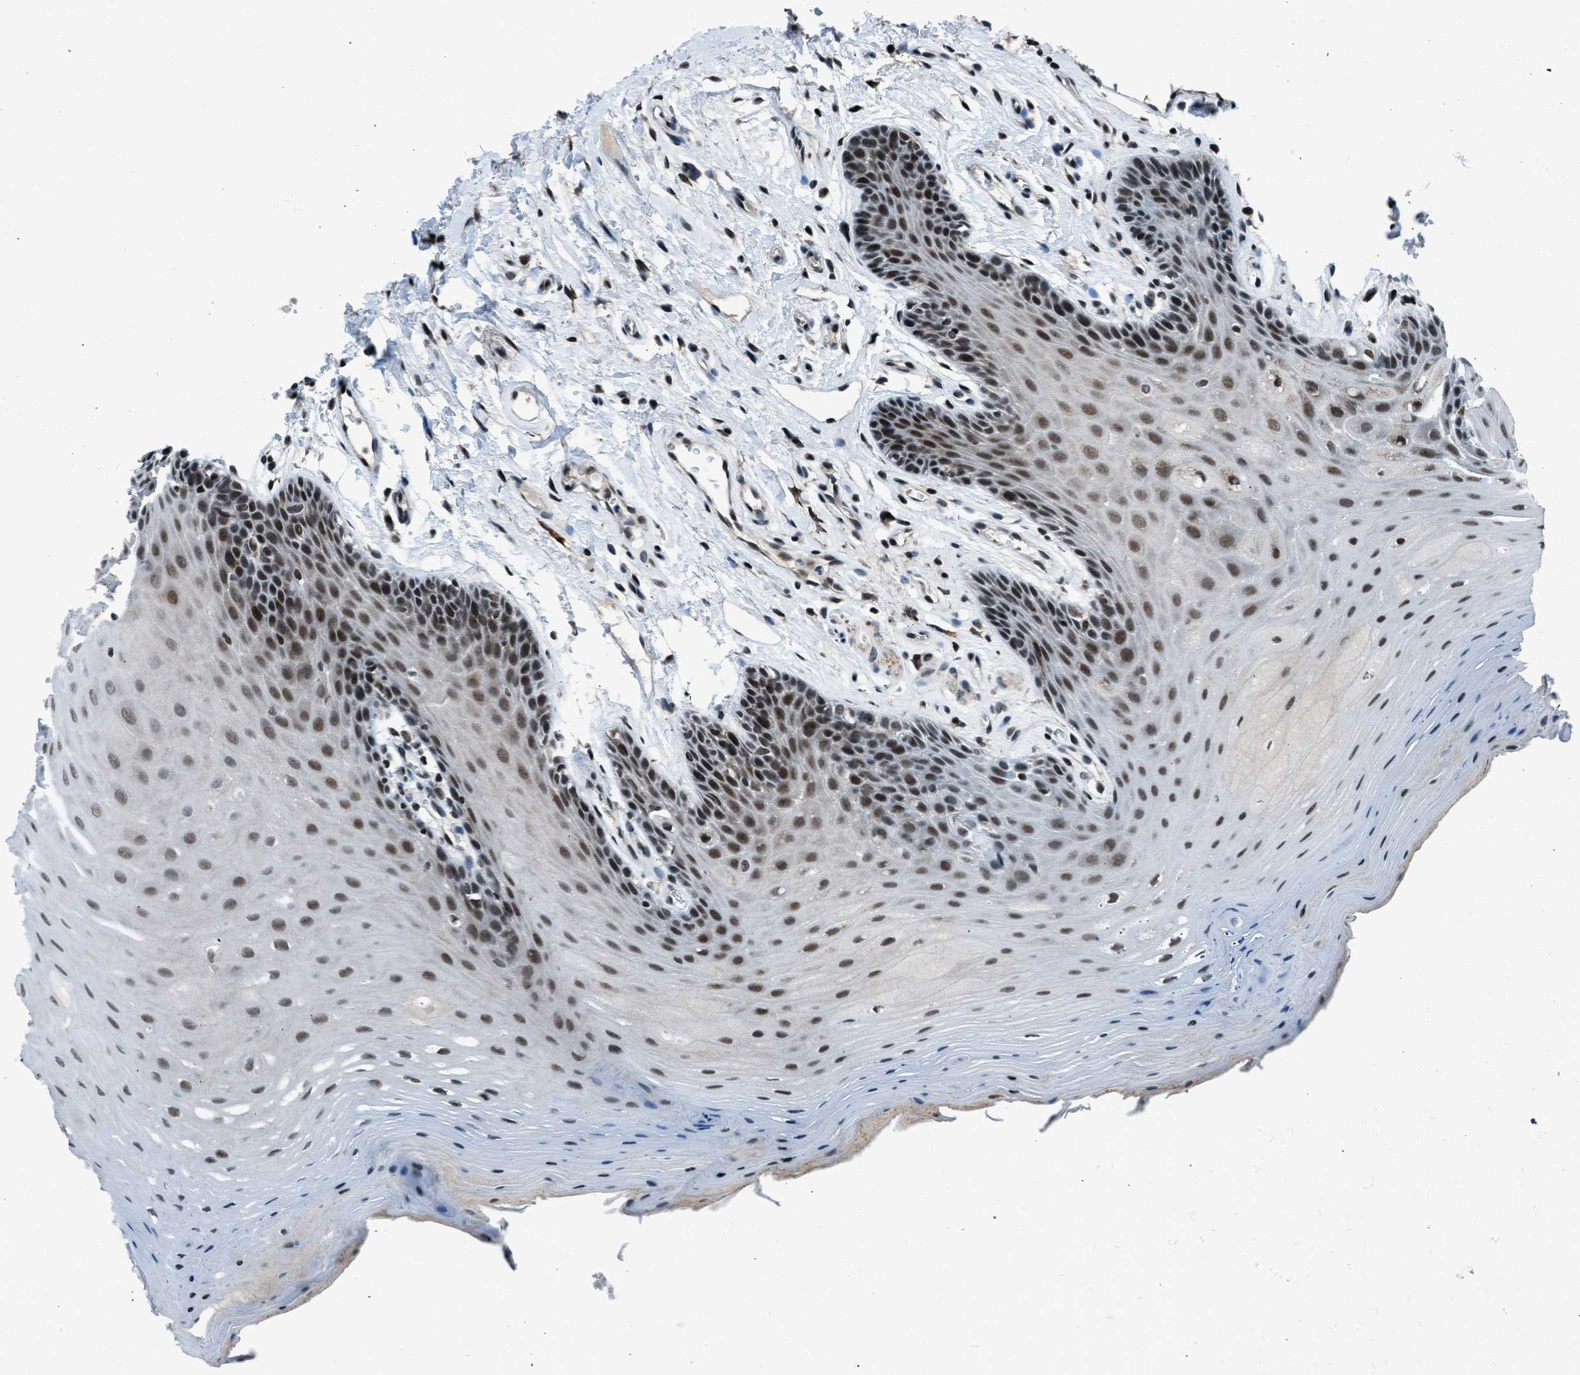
{"staining": {"intensity": "moderate", "quantity": ">75%", "location": "nuclear"}, "tissue": "oral mucosa", "cell_type": "Squamous epithelial cells", "image_type": "normal", "snomed": [{"axis": "morphology", "description": "Normal tissue, NOS"}, {"axis": "morphology", "description": "Squamous cell carcinoma, NOS"}, {"axis": "topography", "description": "Oral tissue"}, {"axis": "topography", "description": "Head-Neck"}], "caption": "High-magnification brightfield microscopy of benign oral mucosa stained with DAB (brown) and counterstained with hematoxylin (blue). squamous epithelial cells exhibit moderate nuclear staining is present in approximately>75% of cells.", "gene": "MORC3", "patient": {"sex": "male", "age": 71}}